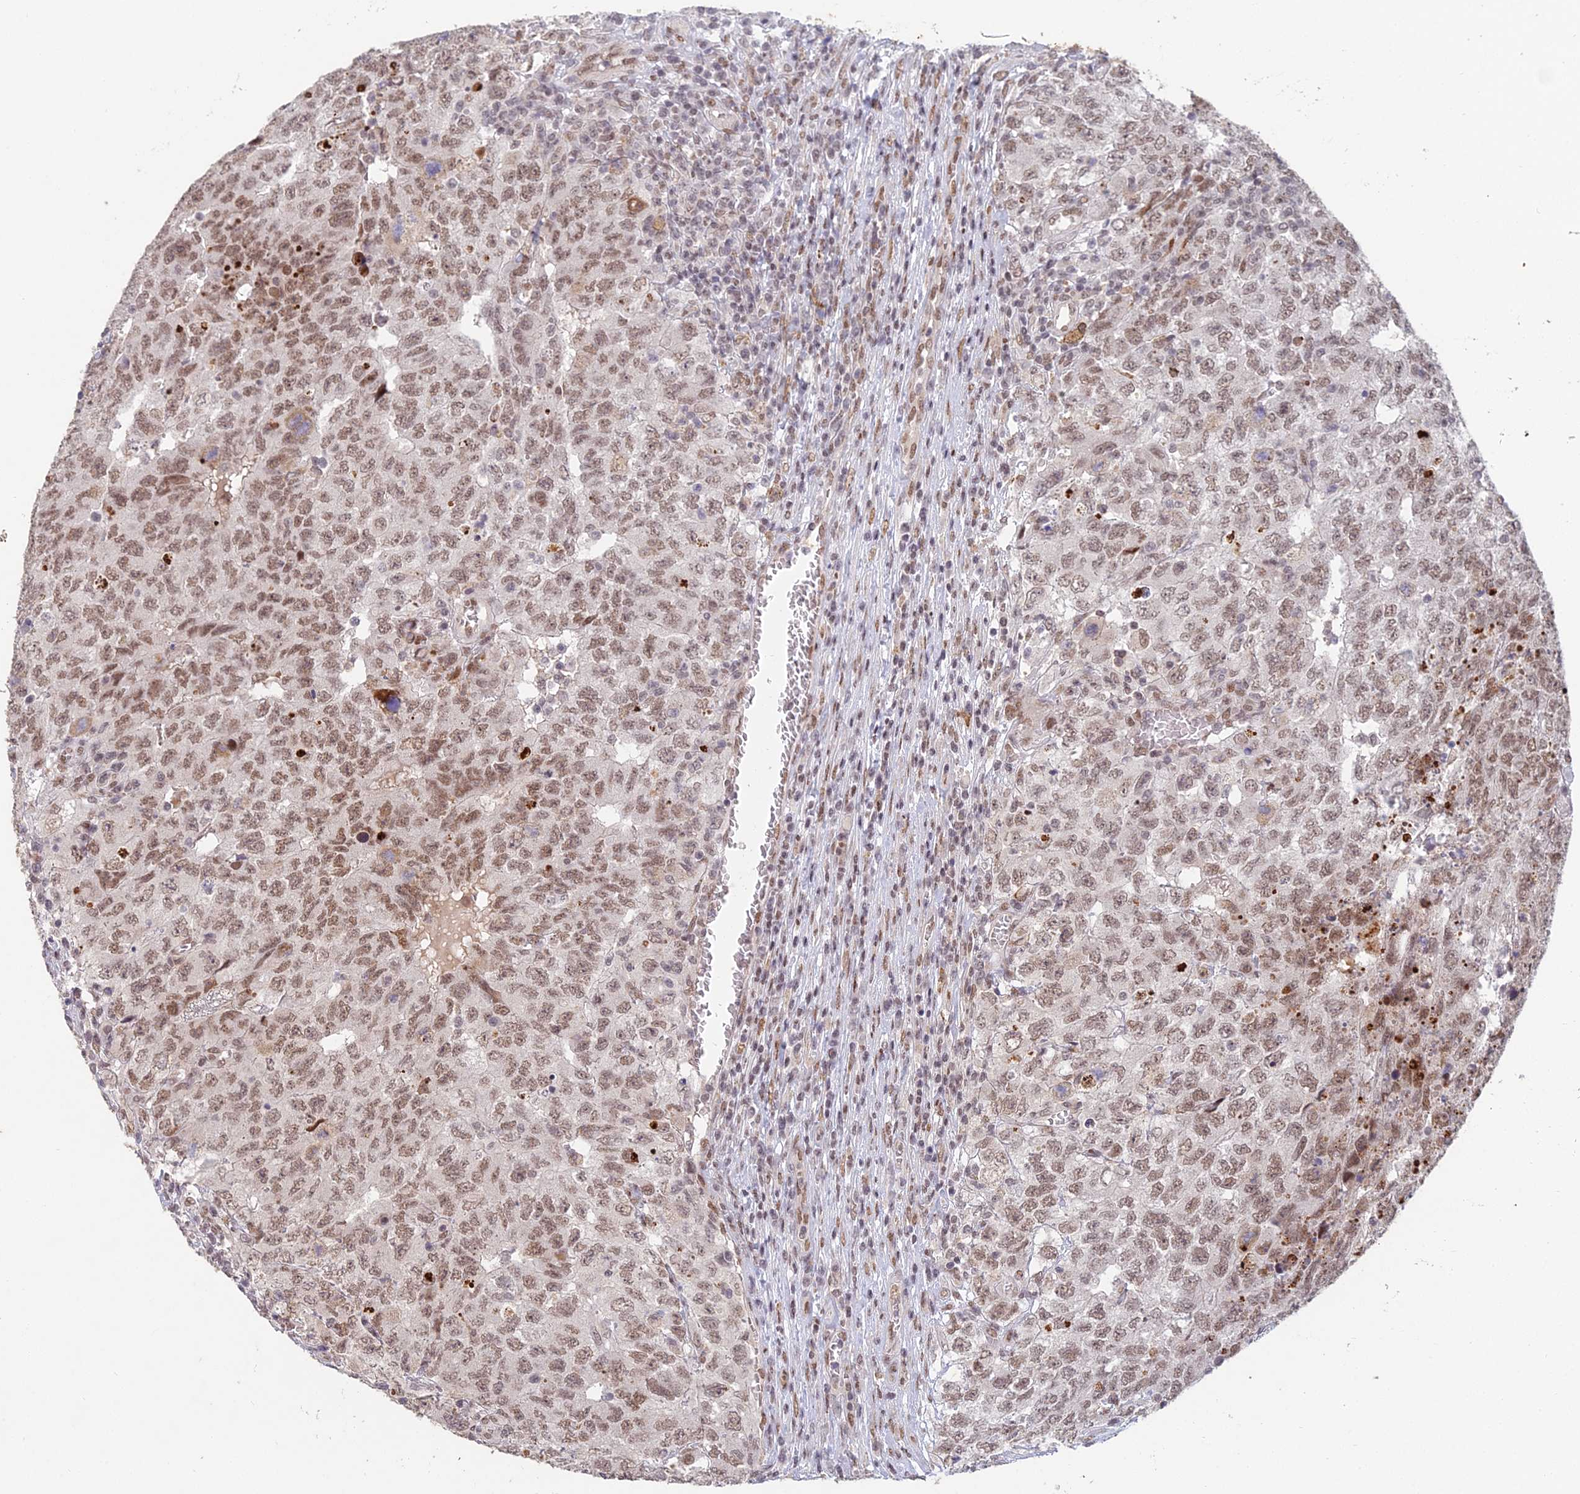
{"staining": {"intensity": "moderate", "quantity": ">75%", "location": "nuclear"}, "tissue": "testis cancer", "cell_type": "Tumor cells", "image_type": "cancer", "snomed": [{"axis": "morphology", "description": "Carcinoma, Embryonal, NOS"}, {"axis": "topography", "description": "Testis"}], "caption": "Testis cancer tissue exhibits moderate nuclear staining in about >75% of tumor cells", "gene": "ABHD17A", "patient": {"sex": "male", "age": 34}}